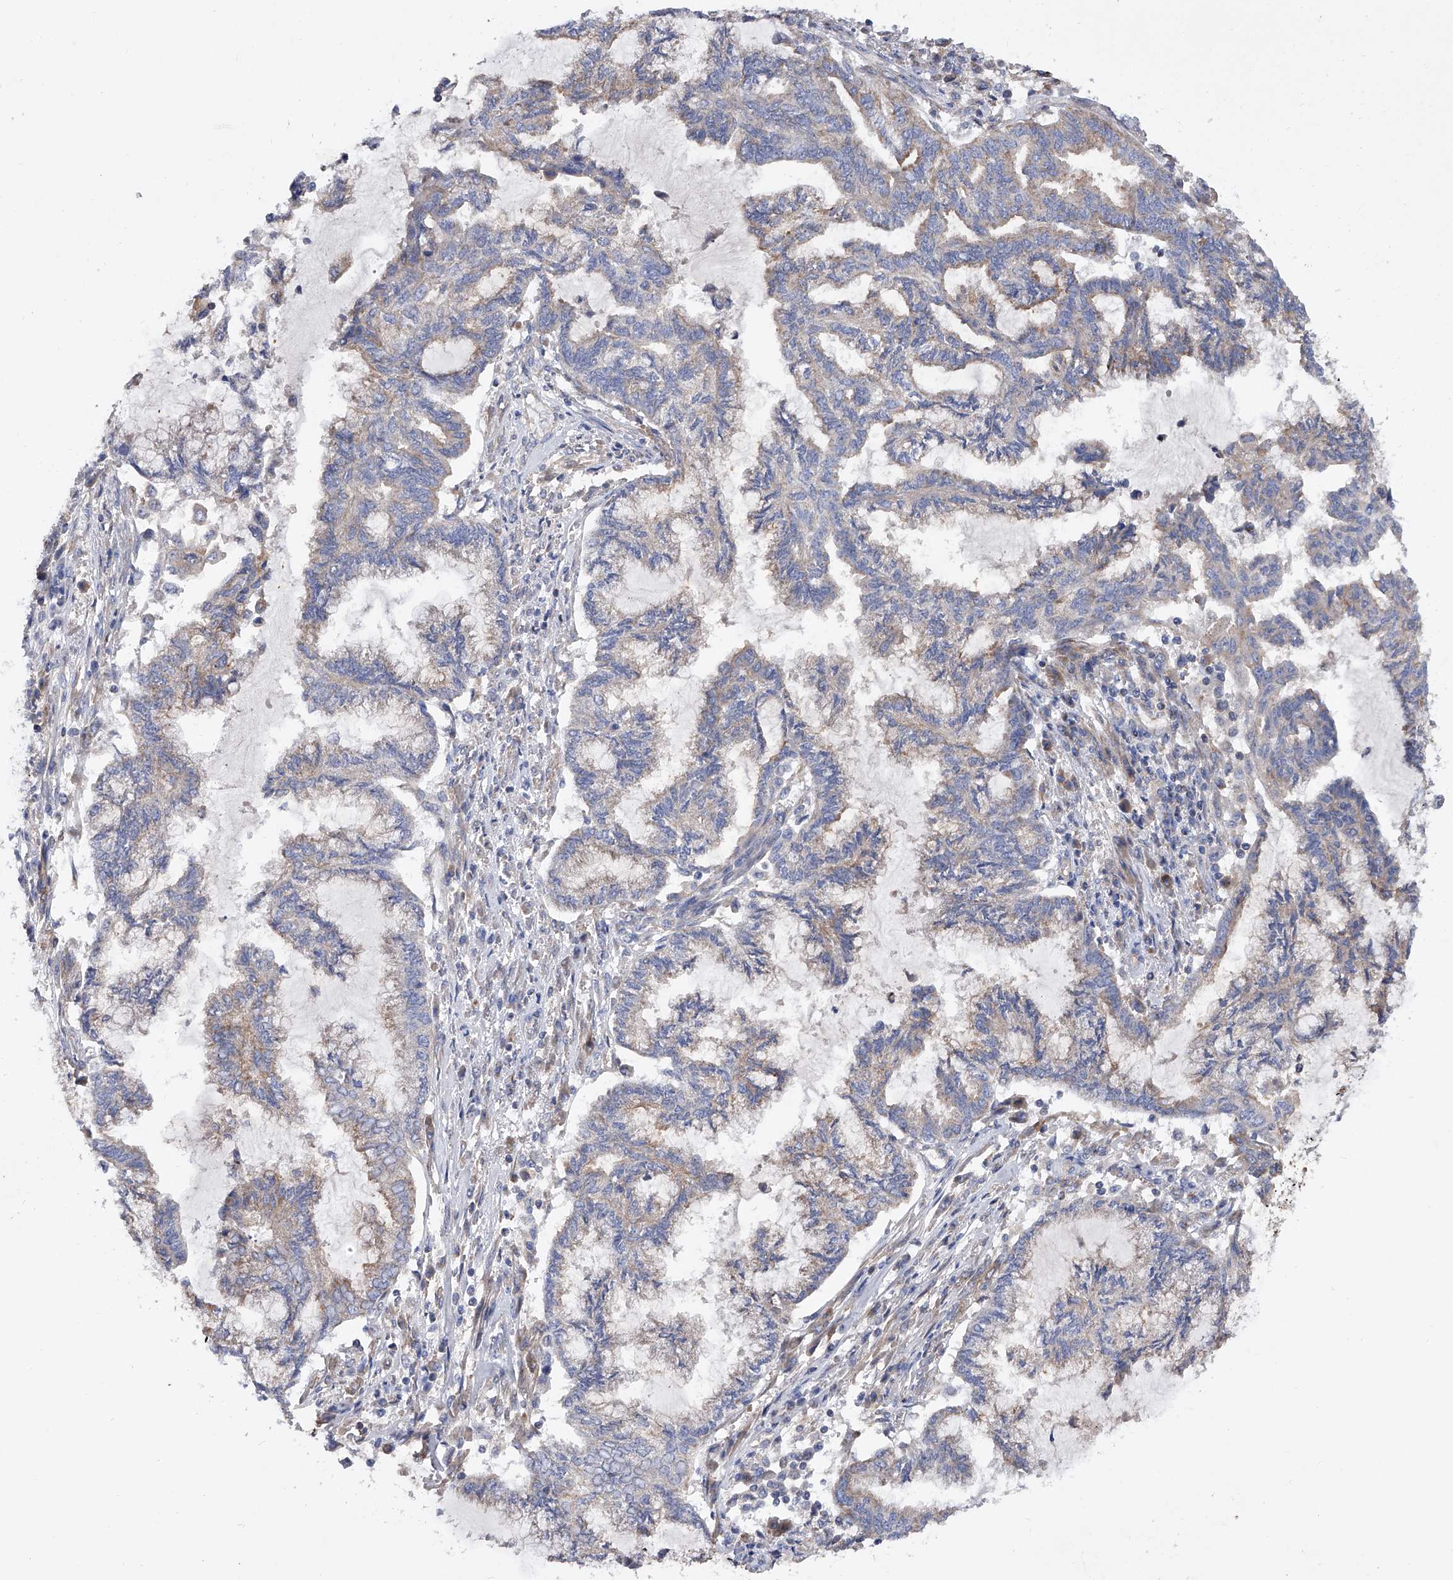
{"staining": {"intensity": "weak", "quantity": "25%-75%", "location": "cytoplasmic/membranous"}, "tissue": "endometrial cancer", "cell_type": "Tumor cells", "image_type": "cancer", "snomed": [{"axis": "morphology", "description": "Adenocarcinoma, NOS"}, {"axis": "topography", "description": "Endometrium"}], "caption": "The micrograph demonstrates staining of adenocarcinoma (endometrial), revealing weak cytoplasmic/membranous protein staining (brown color) within tumor cells.", "gene": "PDSS2", "patient": {"sex": "female", "age": 86}}